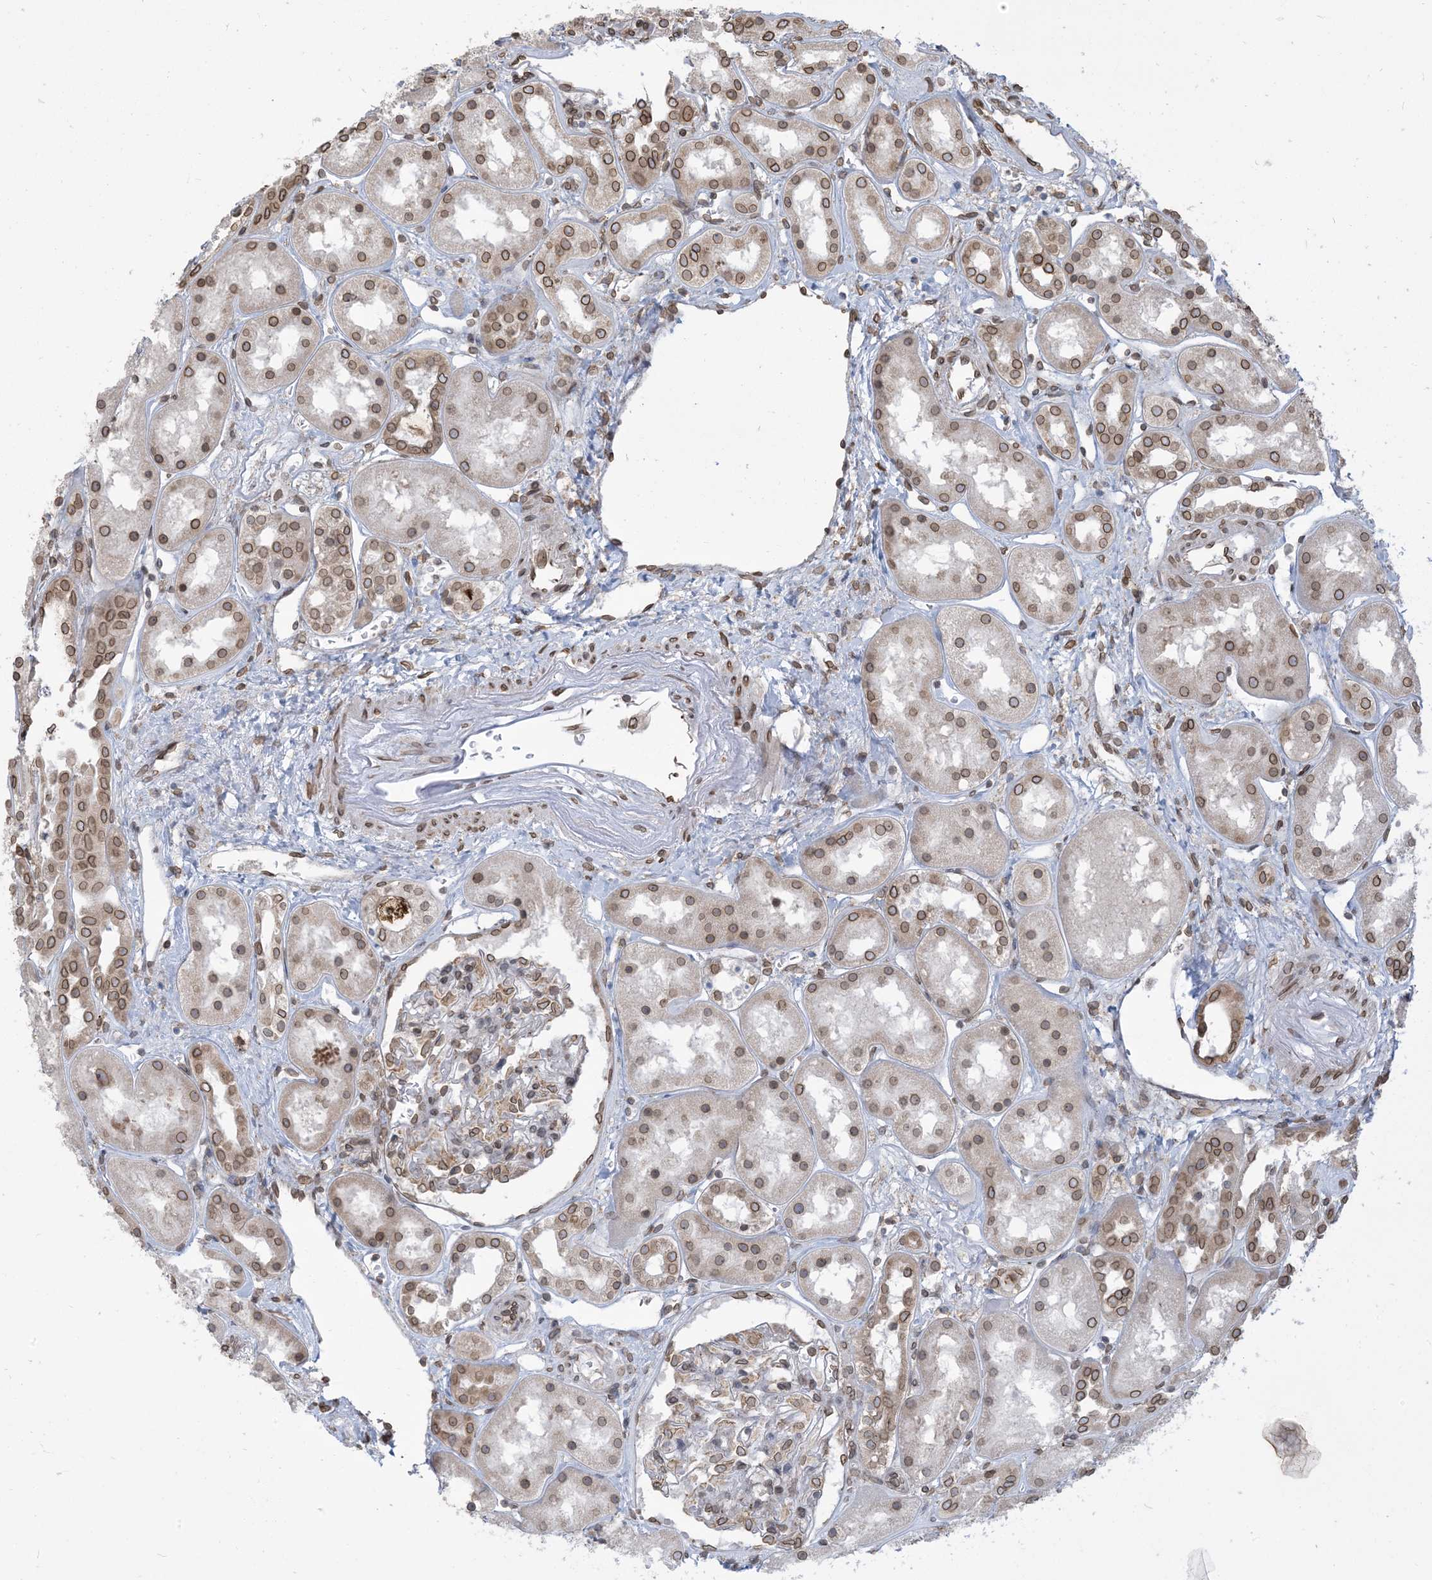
{"staining": {"intensity": "moderate", "quantity": "25%-75%", "location": "cytoplasmic/membranous,nuclear"}, "tissue": "kidney", "cell_type": "Cells in glomeruli", "image_type": "normal", "snomed": [{"axis": "morphology", "description": "Normal tissue, NOS"}, {"axis": "topography", "description": "Kidney"}], "caption": "Kidney stained with a brown dye displays moderate cytoplasmic/membranous,nuclear positive expression in about 25%-75% of cells in glomeruli.", "gene": "WWP1", "patient": {"sex": "male", "age": 70}}